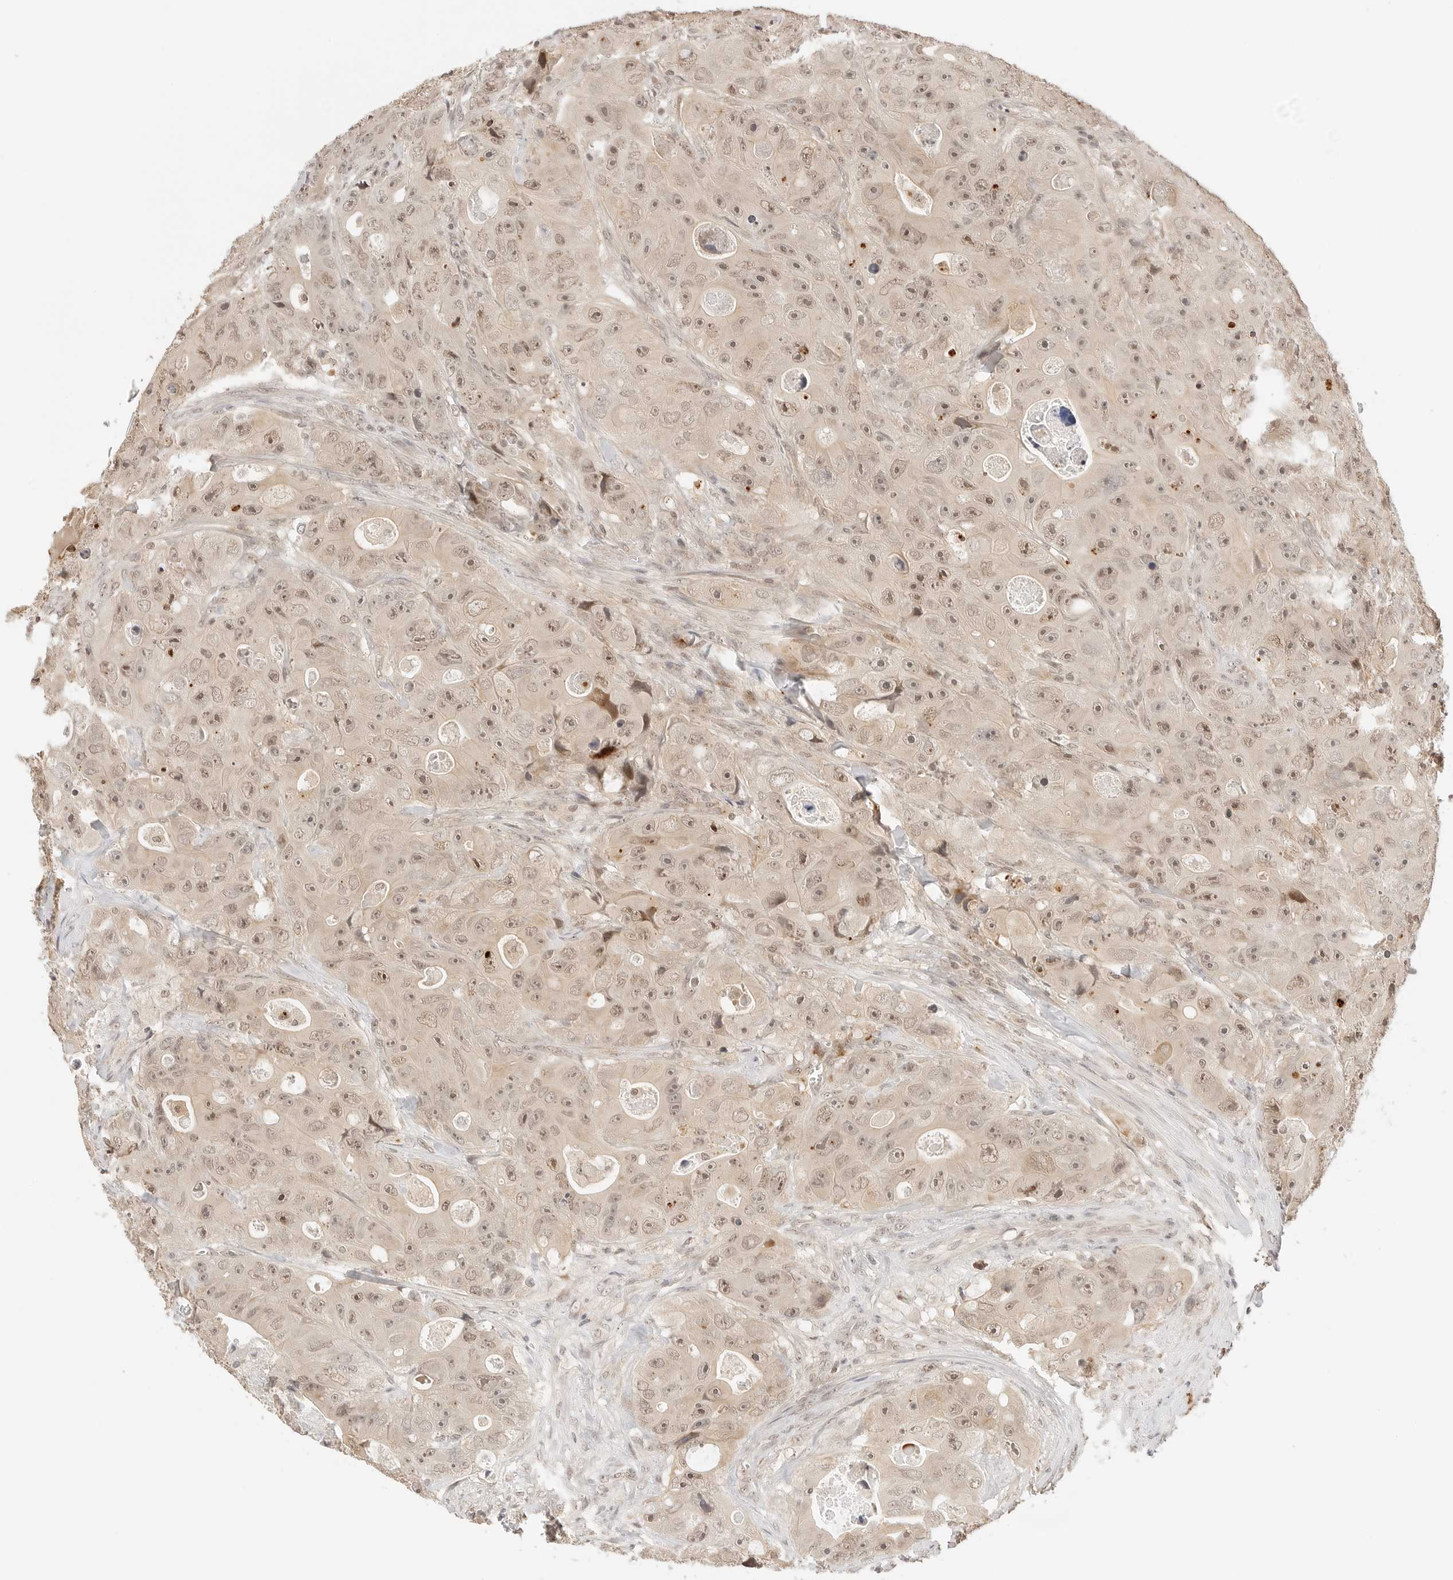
{"staining": {"intensity": "weak", "quantity": ">75%", "location": "cytoplasmic/membranous,nuclear"}, "tissue": "colorectal cancer", "cell_type": "Tumor cells", "image_type": "cancer", "snomed": [{"axis": "morphology", "description": "Adenocarcinoma, NOS"}, {"axis": "topography", "description": "Colon"}], "caption": "Immunohistochemical staining of human colorectal adenocarcinoma demonstrates weak cytoplasmic/membranous and nuclear protein expression in about >75% of tumor cells. The staining was performed using DAB (3,3'-diaminobenzidine), with brown indicating positive protein expression. Nuclei are stained blue with hematoxylin.", "gene": "SEPTIN4", "patient": {"sex": "female", "age": 46}}